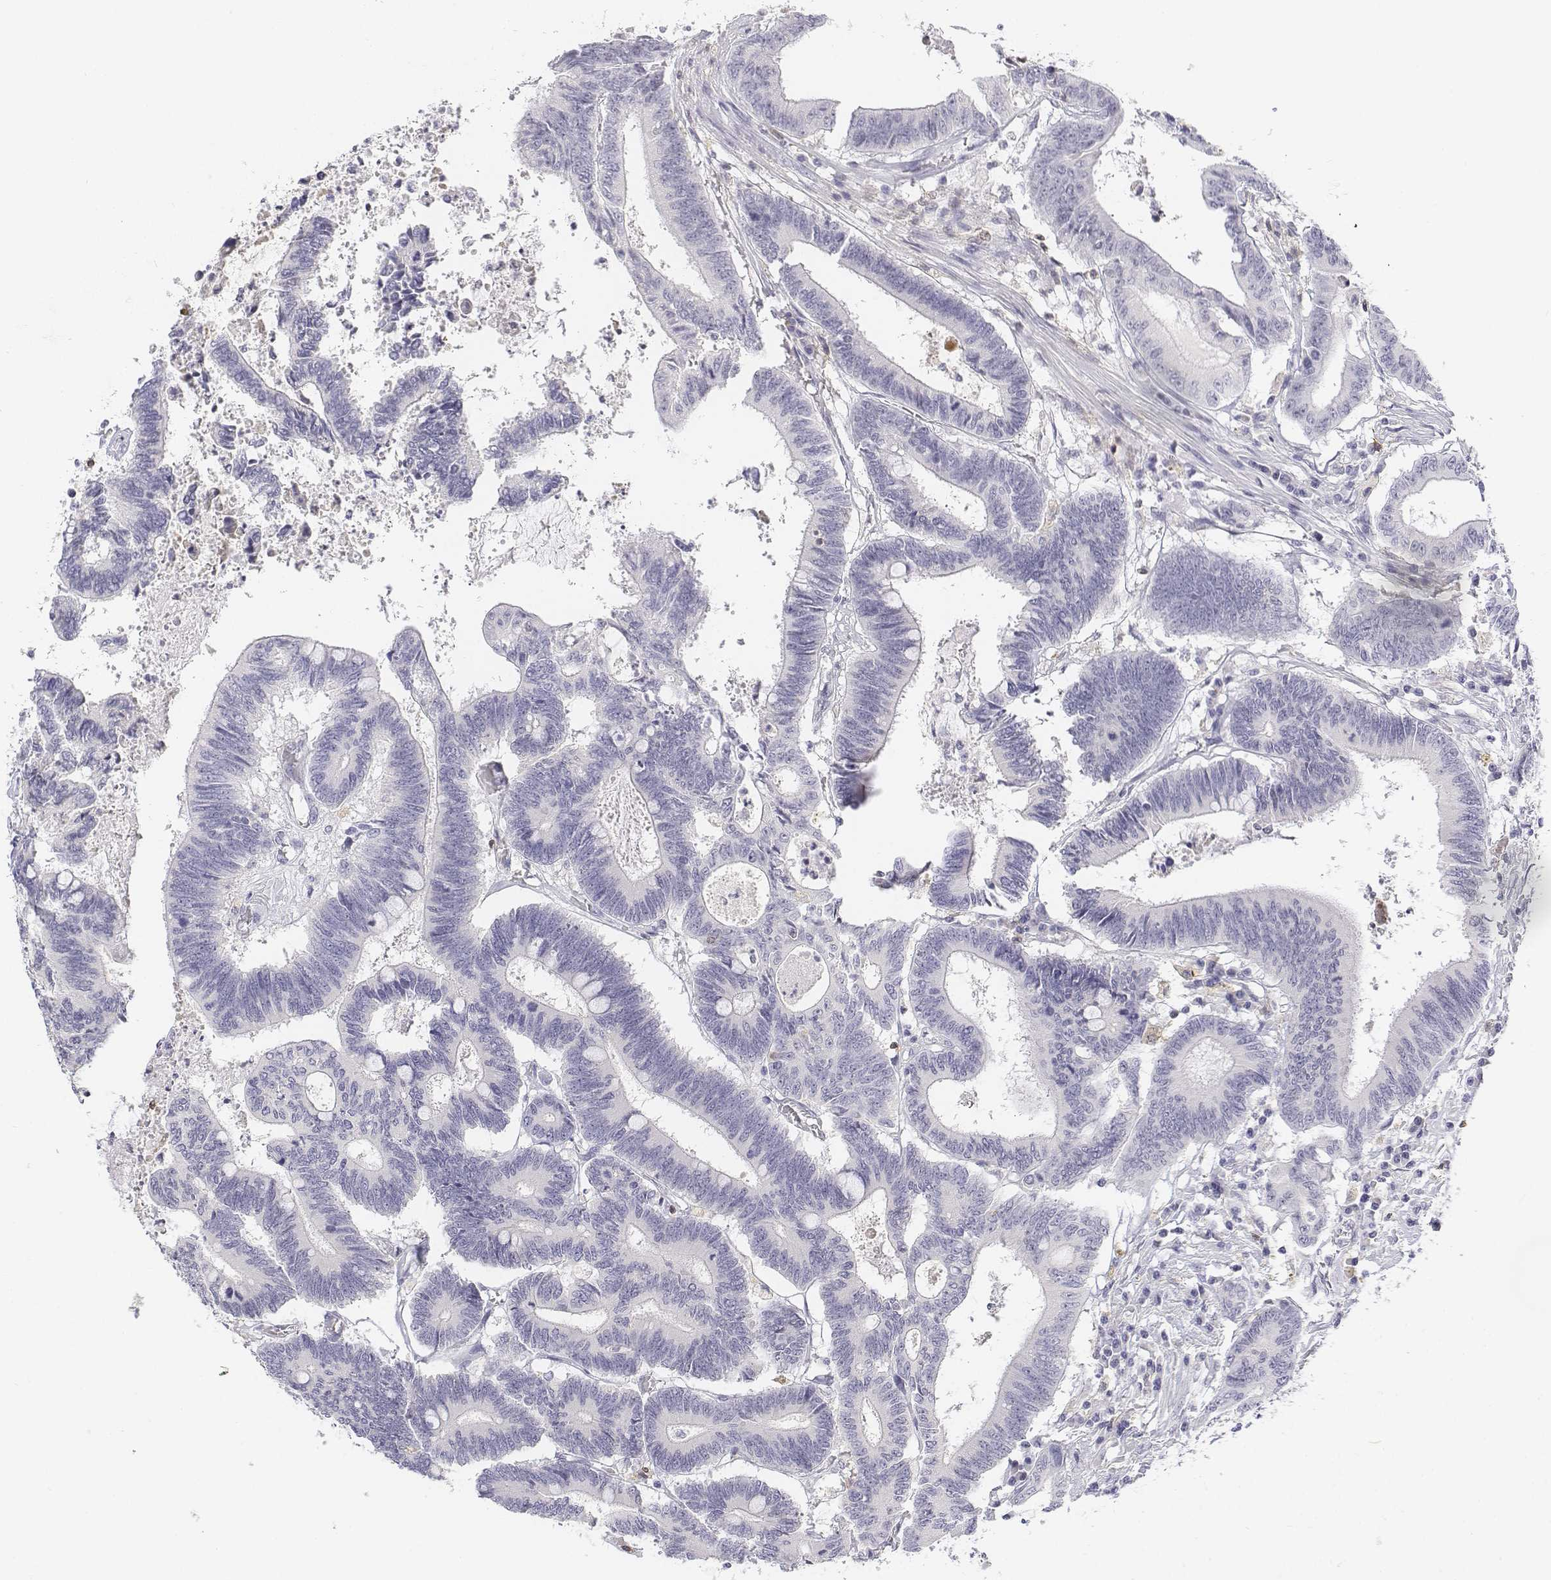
{"staining": {"intensity": "negative", "quantity": "none", "location": "none"}, "tissue": "colorectal cancer", "cell_type": "Tumor cells", "image_type": "cancer", "snomed": [{"axis": "morphology", "description": "Adenocarcinoma, NOS"}, {"axis": "topography", "description": "Rectum"}], "caption": "Immunohistochemical staining of colorectal cancer displays no significant expression in tumor cells.", "gene": "CD3E", "patient": {"sex": "male", "age": 54}}